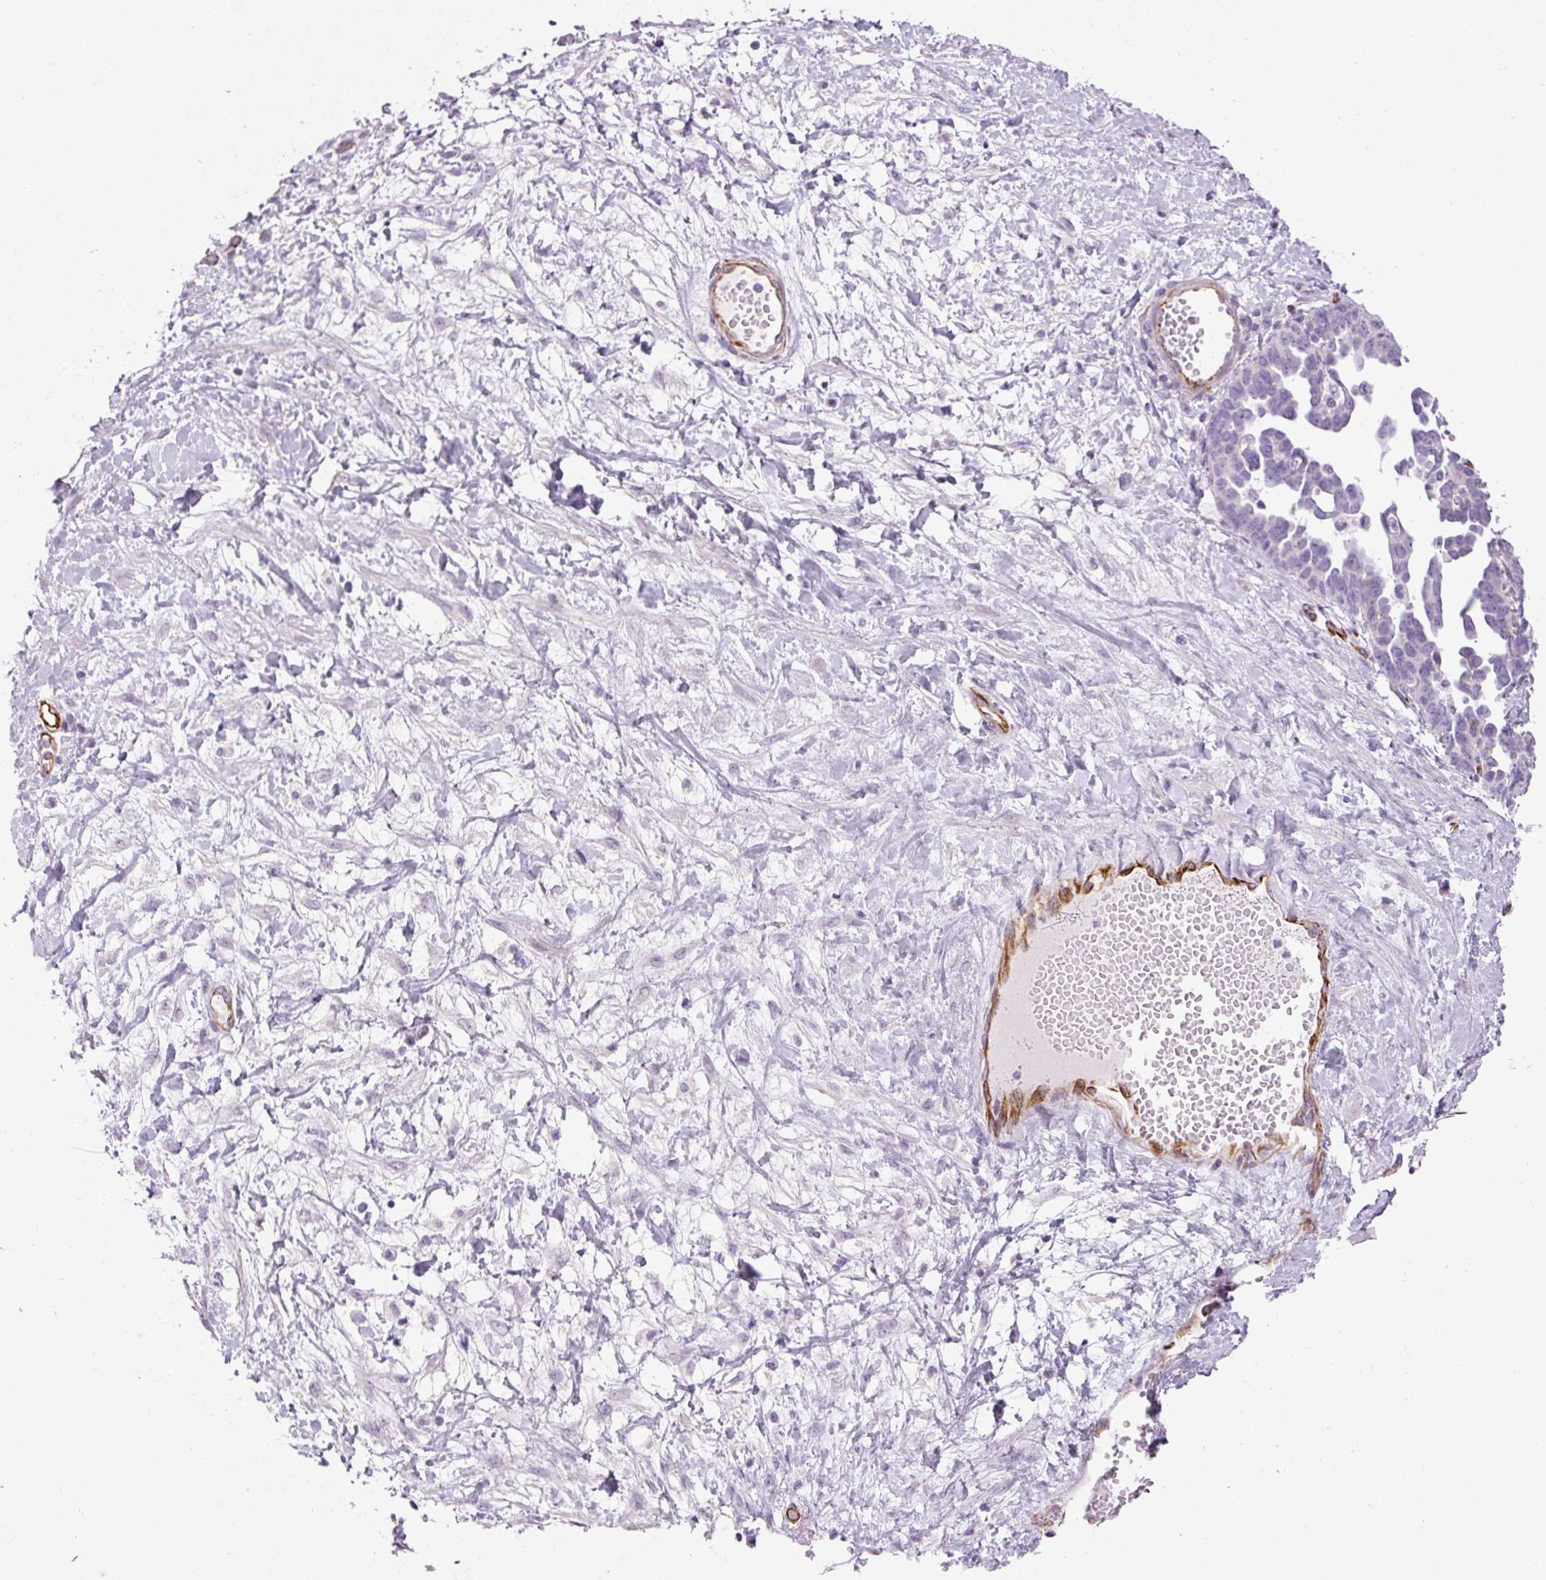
{"staining": {"intensity": "negative", "quantity": "none", "location": "none"}, "tissue": "ovarian cancer", "cell_type": "Tumor cells", "image_type": "cancer", "snomed": [{"axis": "morphology", "description": "Cystadenocarcinoma, serous, NOS"}, {"axis": "topography", "description": "Ovary"}], "caption": "IHC of human serous cystadenocarcinoma (ovarian) exhibits no staining in tumor cells. (Brightfield microscopy of DAB immunohistochemistry (IHC) at high magnification).", "gene": "NES", "patient": {"sex": "female", "age": 54}}